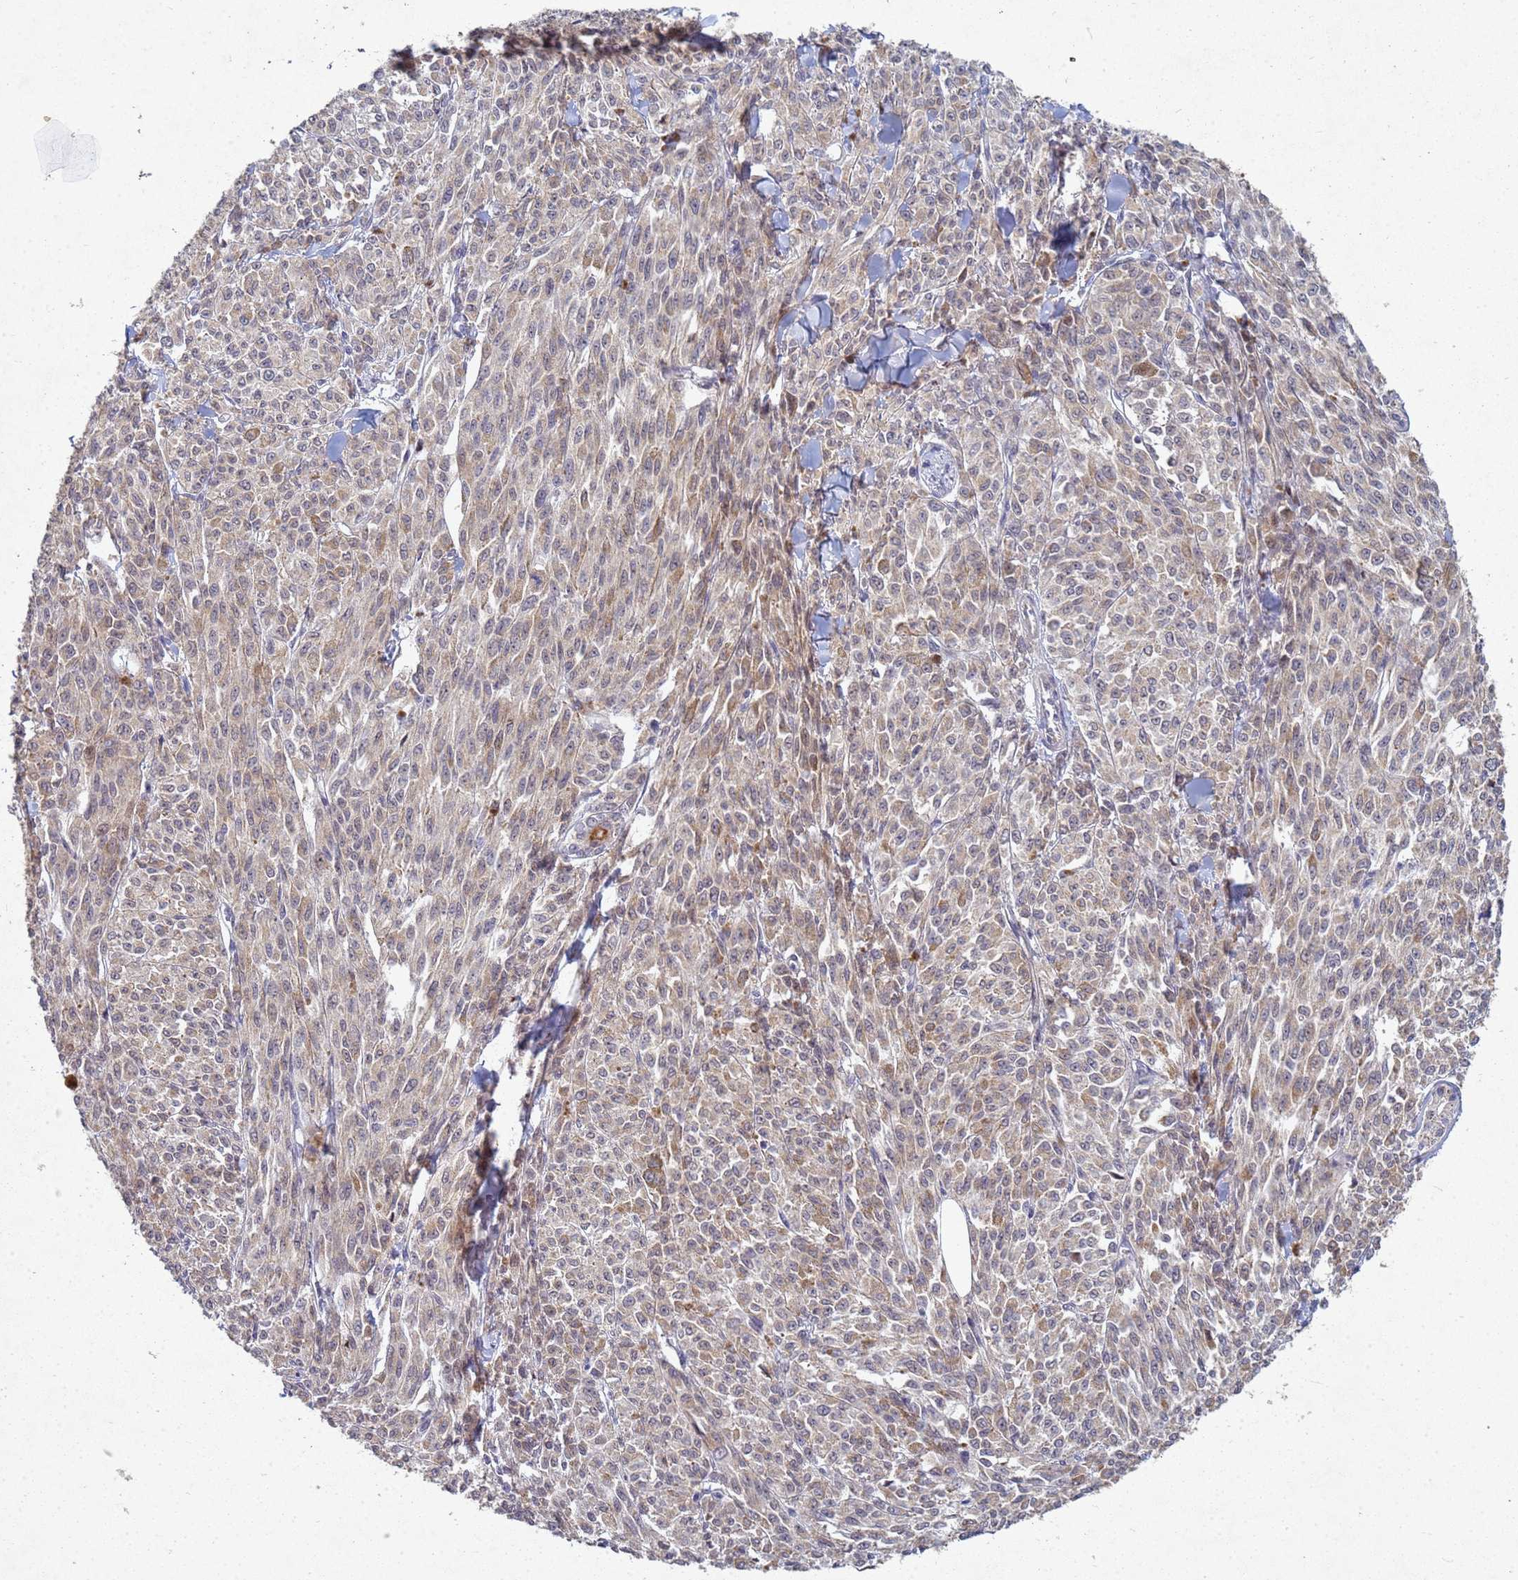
{"staining": {"intensity": "weak", "quantity": ">75%", "location": "cytoplasmic/membranous"}, "tissue": "melanoma", "cell_type": "Tumor cells", "image_type": "cancer", "snomed": [{"axis": "morphology", "description": "Malignant melanoma, NOS"}, {"axis": "topography", "description": "Skin"}], "caption": "This photomicrograph exhibits melanoma stained with IHC to label a protein in brown. The cytoplasmic/membranous of tumor cells show weak positivity for the protein. Nuclei are counter-stained blue.", "gene": "TNPO2", "patient": {"sex": "female", "age": 52}}